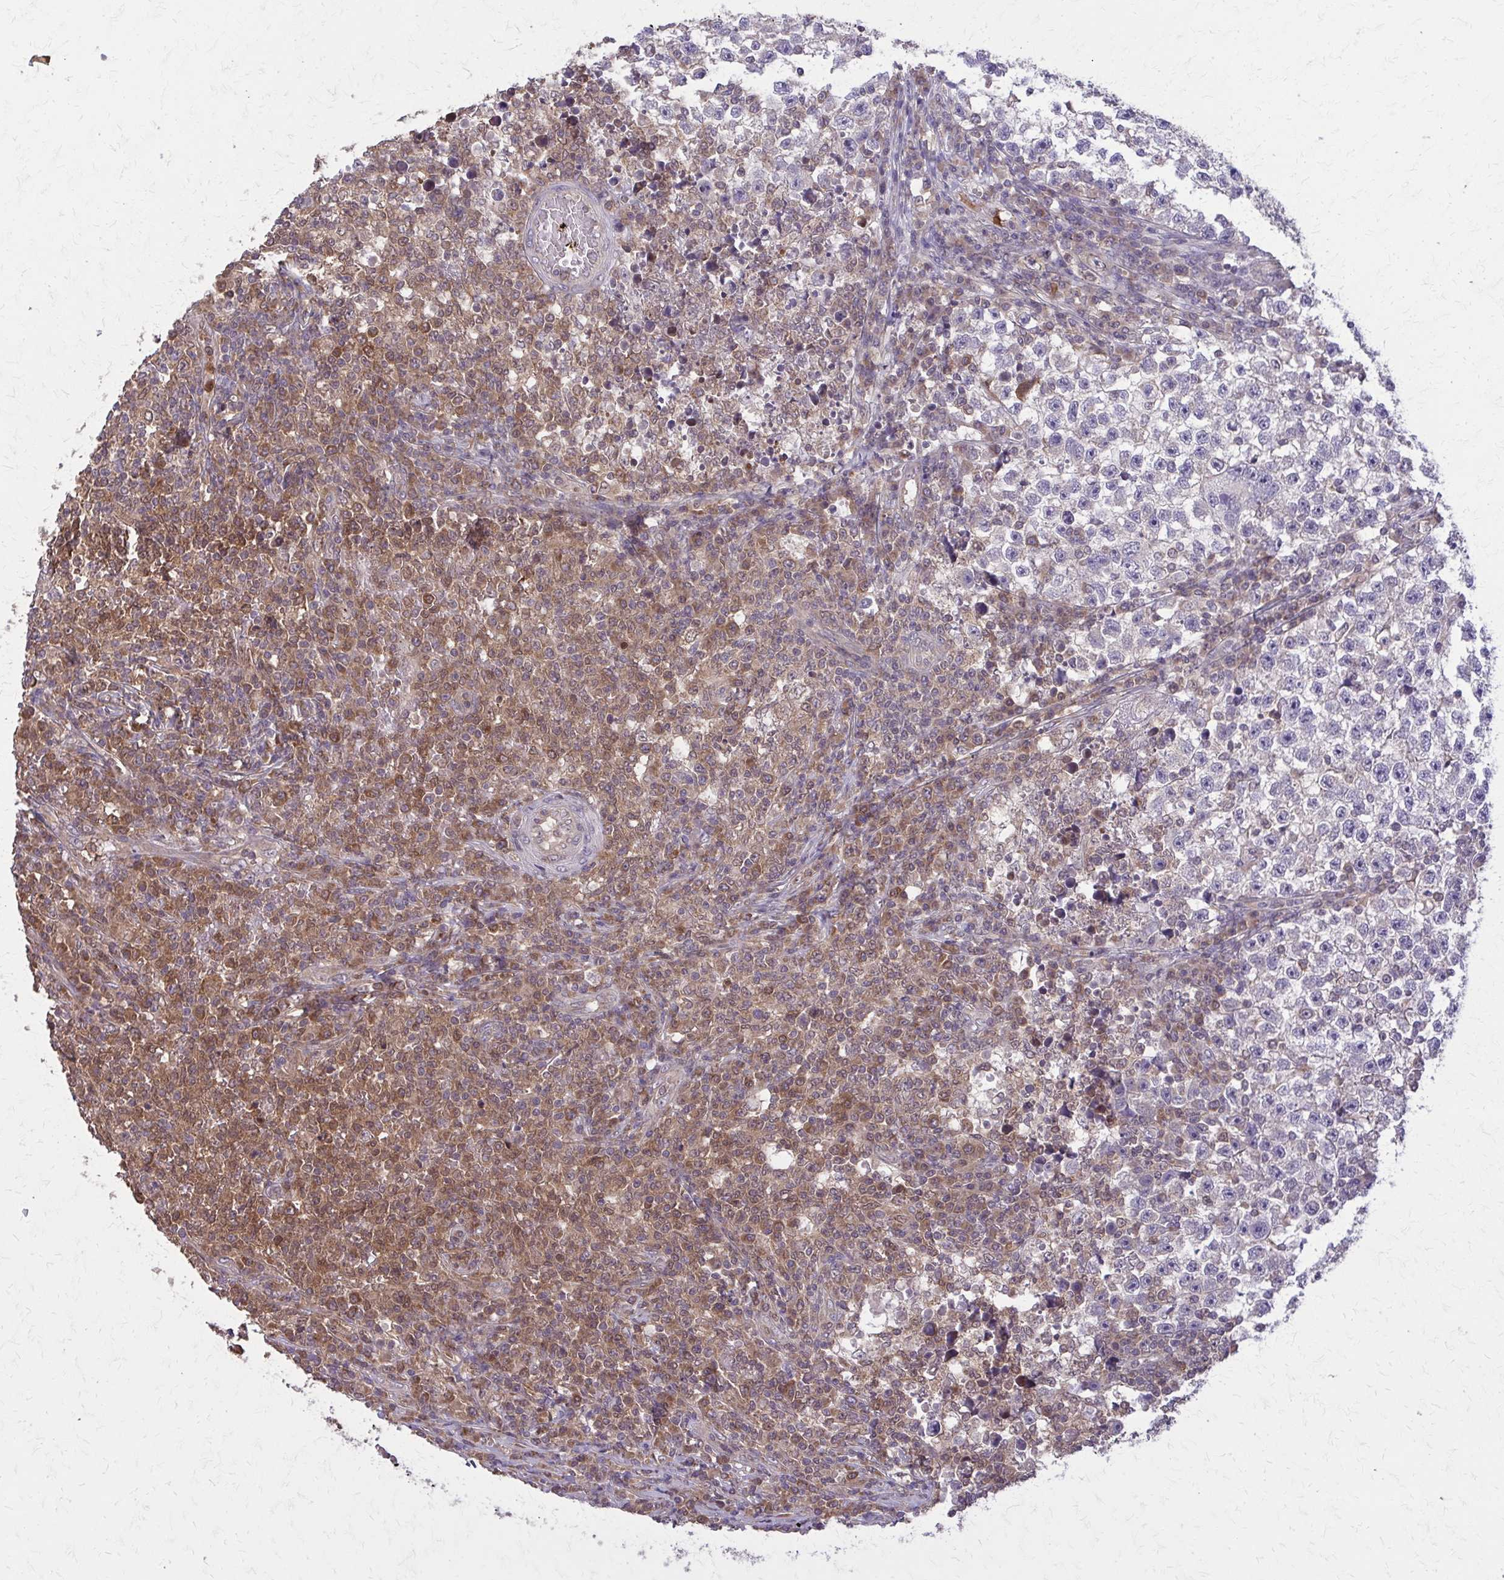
{"staining": {"intensity": "negative", "quantity": "none", "location": "none"}, "tissue": "testis cancer", "cell_type": "Tumor cells", "image_type": "cancer", "snomed": [{"axis": "morphology", "description": "Seminoma, NOS"}, {"axis": "topography", "description": "Testis"}], "caption": "The immunohistochemistry image has no significant staining in tumor cells of testis seminoma tissue.", "gene": "NRBF2", "patient": {"sex": "male", "age": 22}}